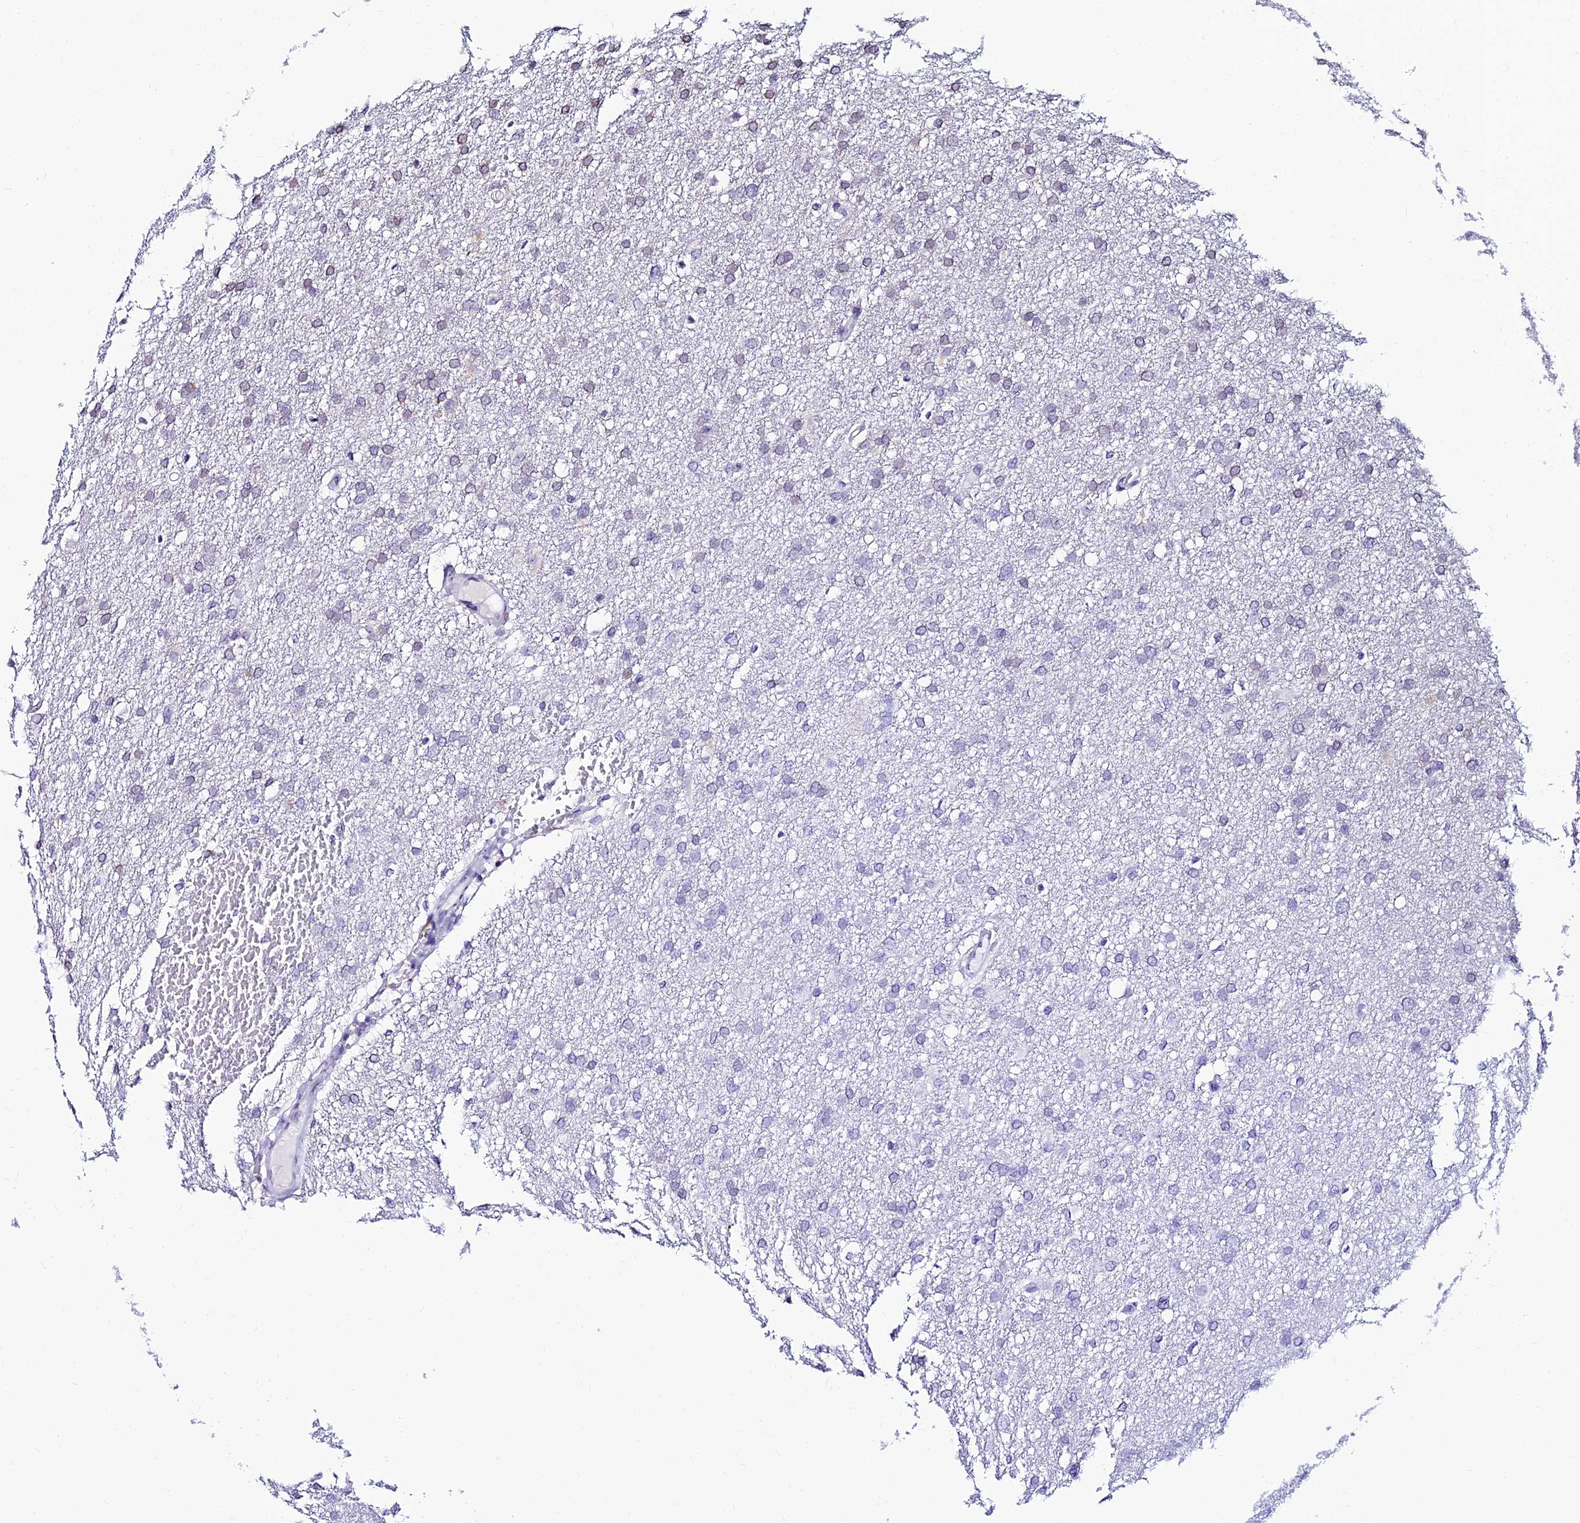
{"staining": {"intensity": "weak", "quantity": "<25%", "location": "cytoplasmic/membranous"}, "tissue": "glioma", "cell_type": "Tumor cells", "image_type": "cancer", "snomed": [{"axis": "morphology", "description": "Glioma, malignant, High grade"}, {"axis": "topography", "description": "Cerebral cortex"}], "caption": "An image of human malignant high-grade glioma is negative for staining in tumor cells.", "gene": "CDNF", "patient": {"sex": "female", "age": 36}}